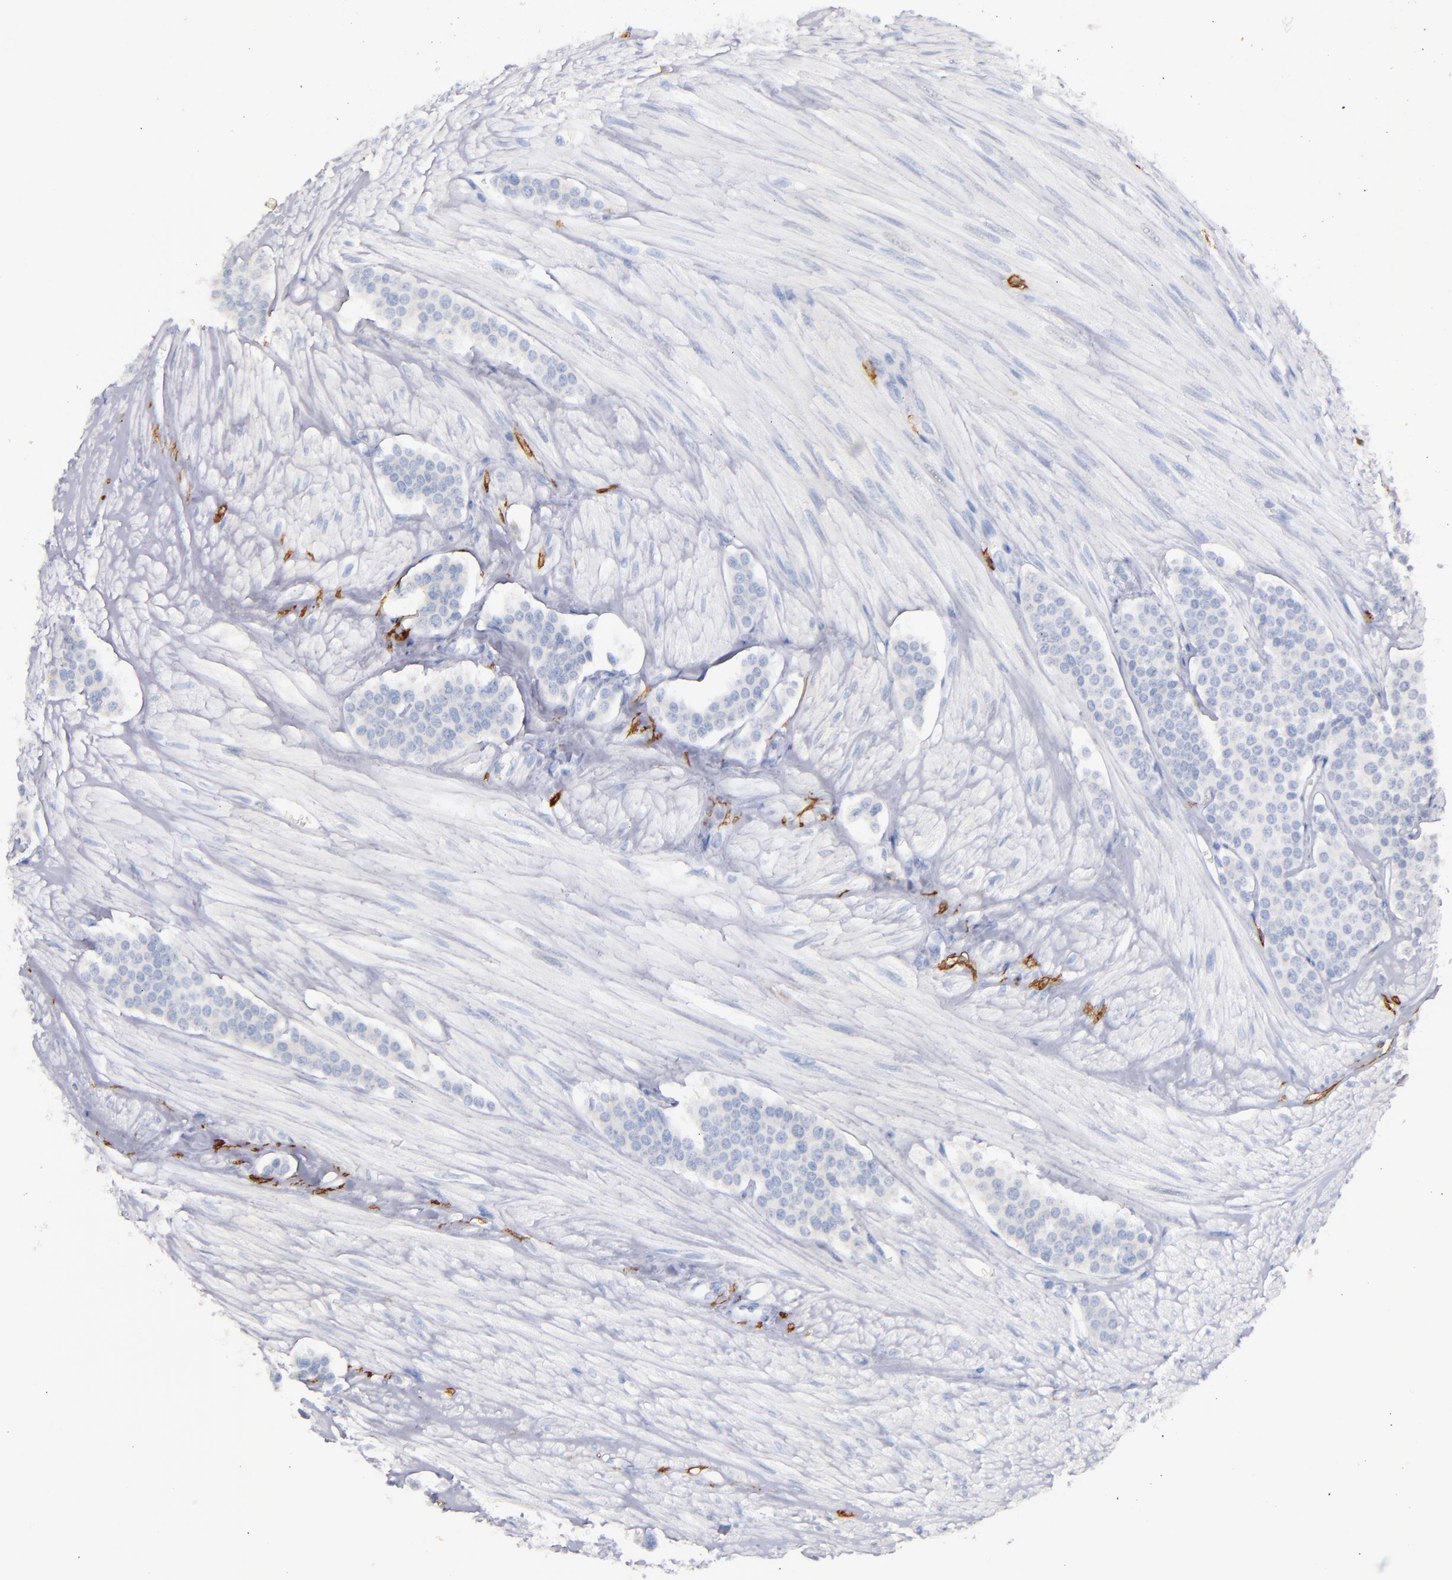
{"staining": {"intensity": "negative", "quantity": "none", "location": "none"}, "tissue": "carcinoid", "cell_type": "Tumor cells", "image_type": "cancer", "snomed": [{"axis": "morphology", "description": "Carcinoid, malignant, NOS"}, {"axis": "topography", "description": "Small intestine"}], "caption": "Carcinoid (malignant) was stained to show a protein in brown. There is no significant staining in tumor cells.", "gene": "KIT", "patient": {"sex": "male", "age": 60}}